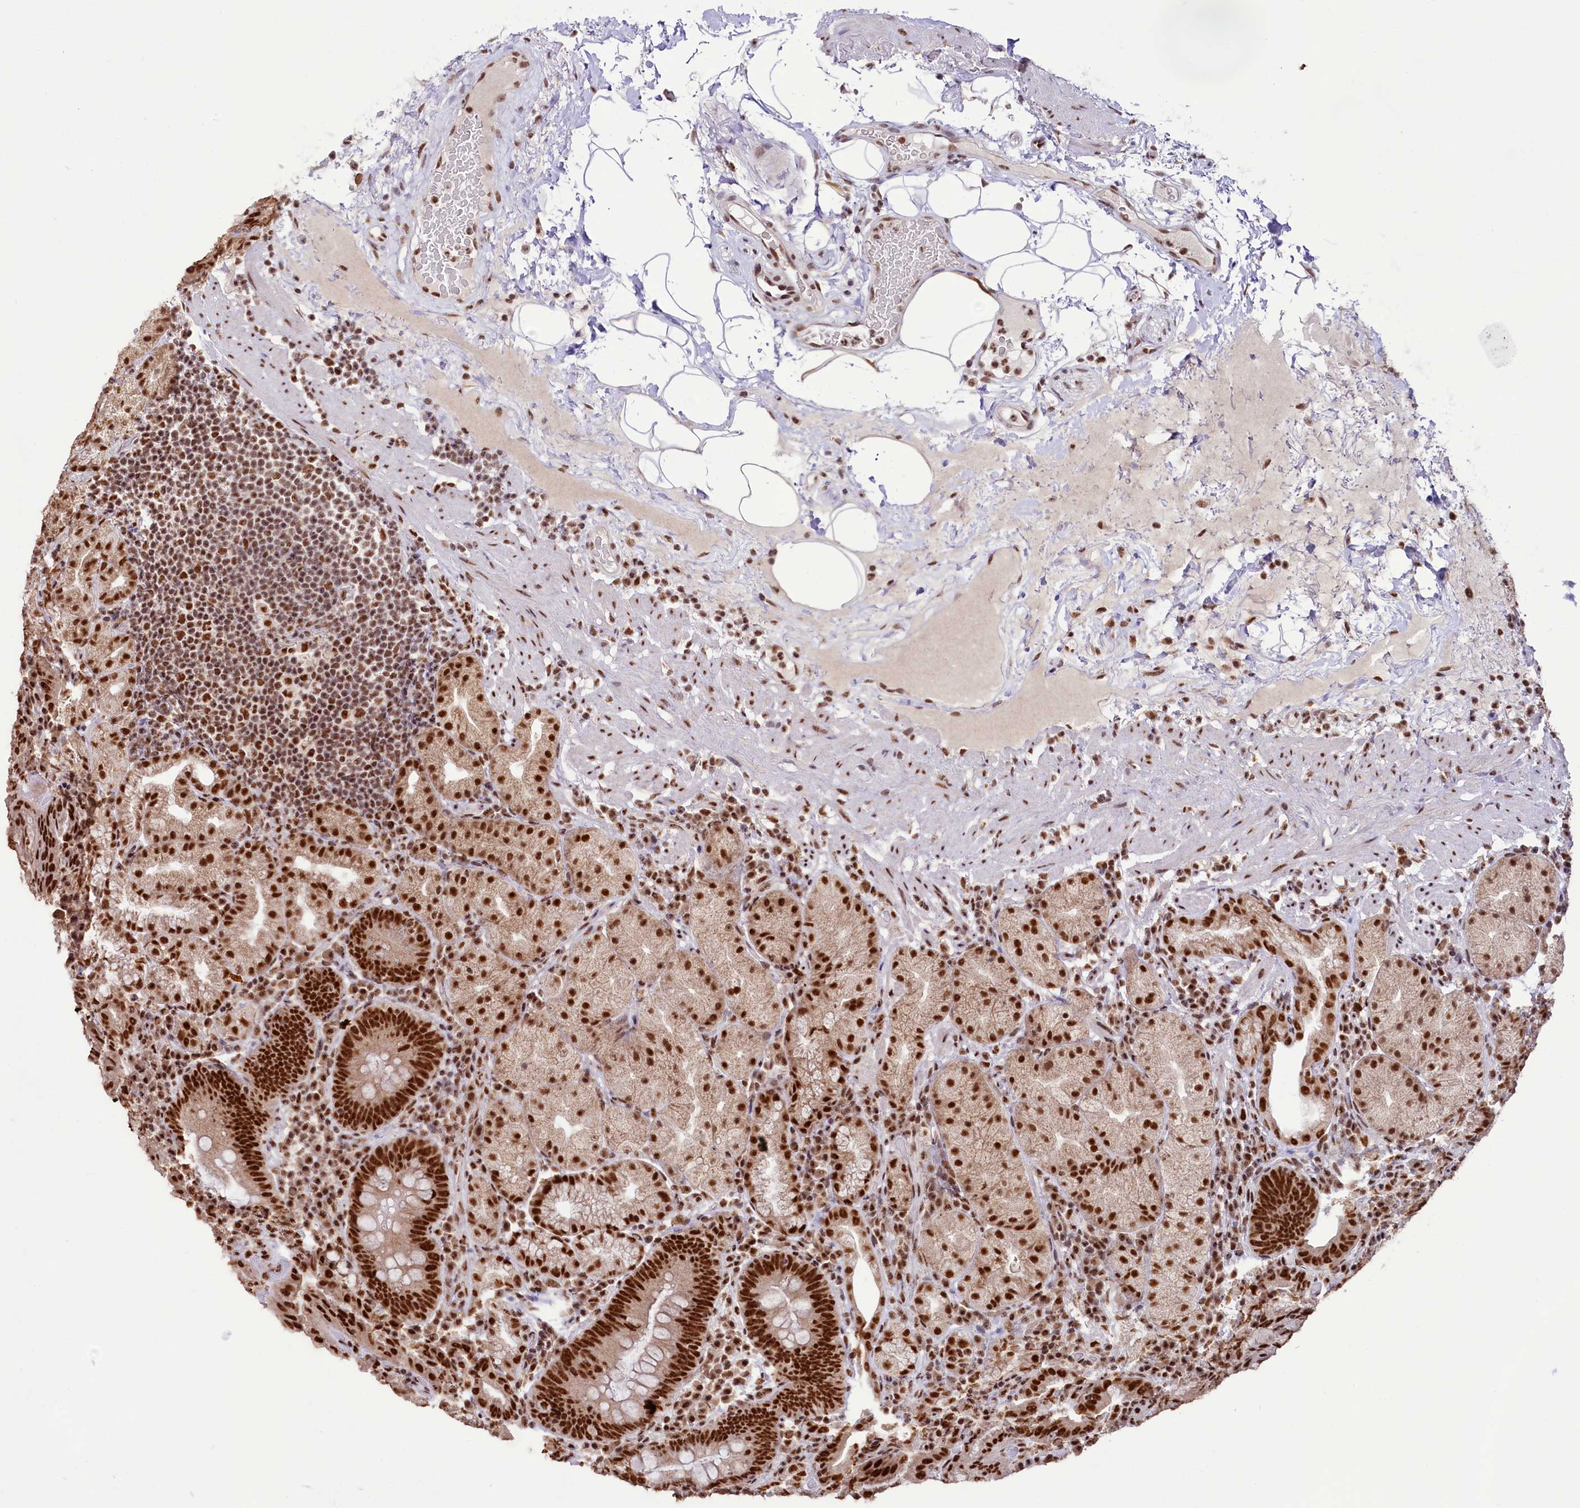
{"staining": {"intensity": "strong", "quantity": ">75%", "location": "nuclear"}, "tissue": "stomach", "cell_type": "Glandular cells", "image_type": "normal", "snomed": [{"axis": "morphology", "description": "Normal tissue, NOS"}, {"axis": "morphology", "description": "Inflammation, NOS"}, {"axis": "topography", "description": "Stomach"}], "caption": "Immunohistochemical staining of normal human stomach reveals high levels of strong nuclear staining in approximately >75% of glandular cells. Immunohistochemistry stains the protein of interest in brown and the nuclei are stained blue.", "gene": "HIRA", "patient": {"sex": "male", "age": 79}}